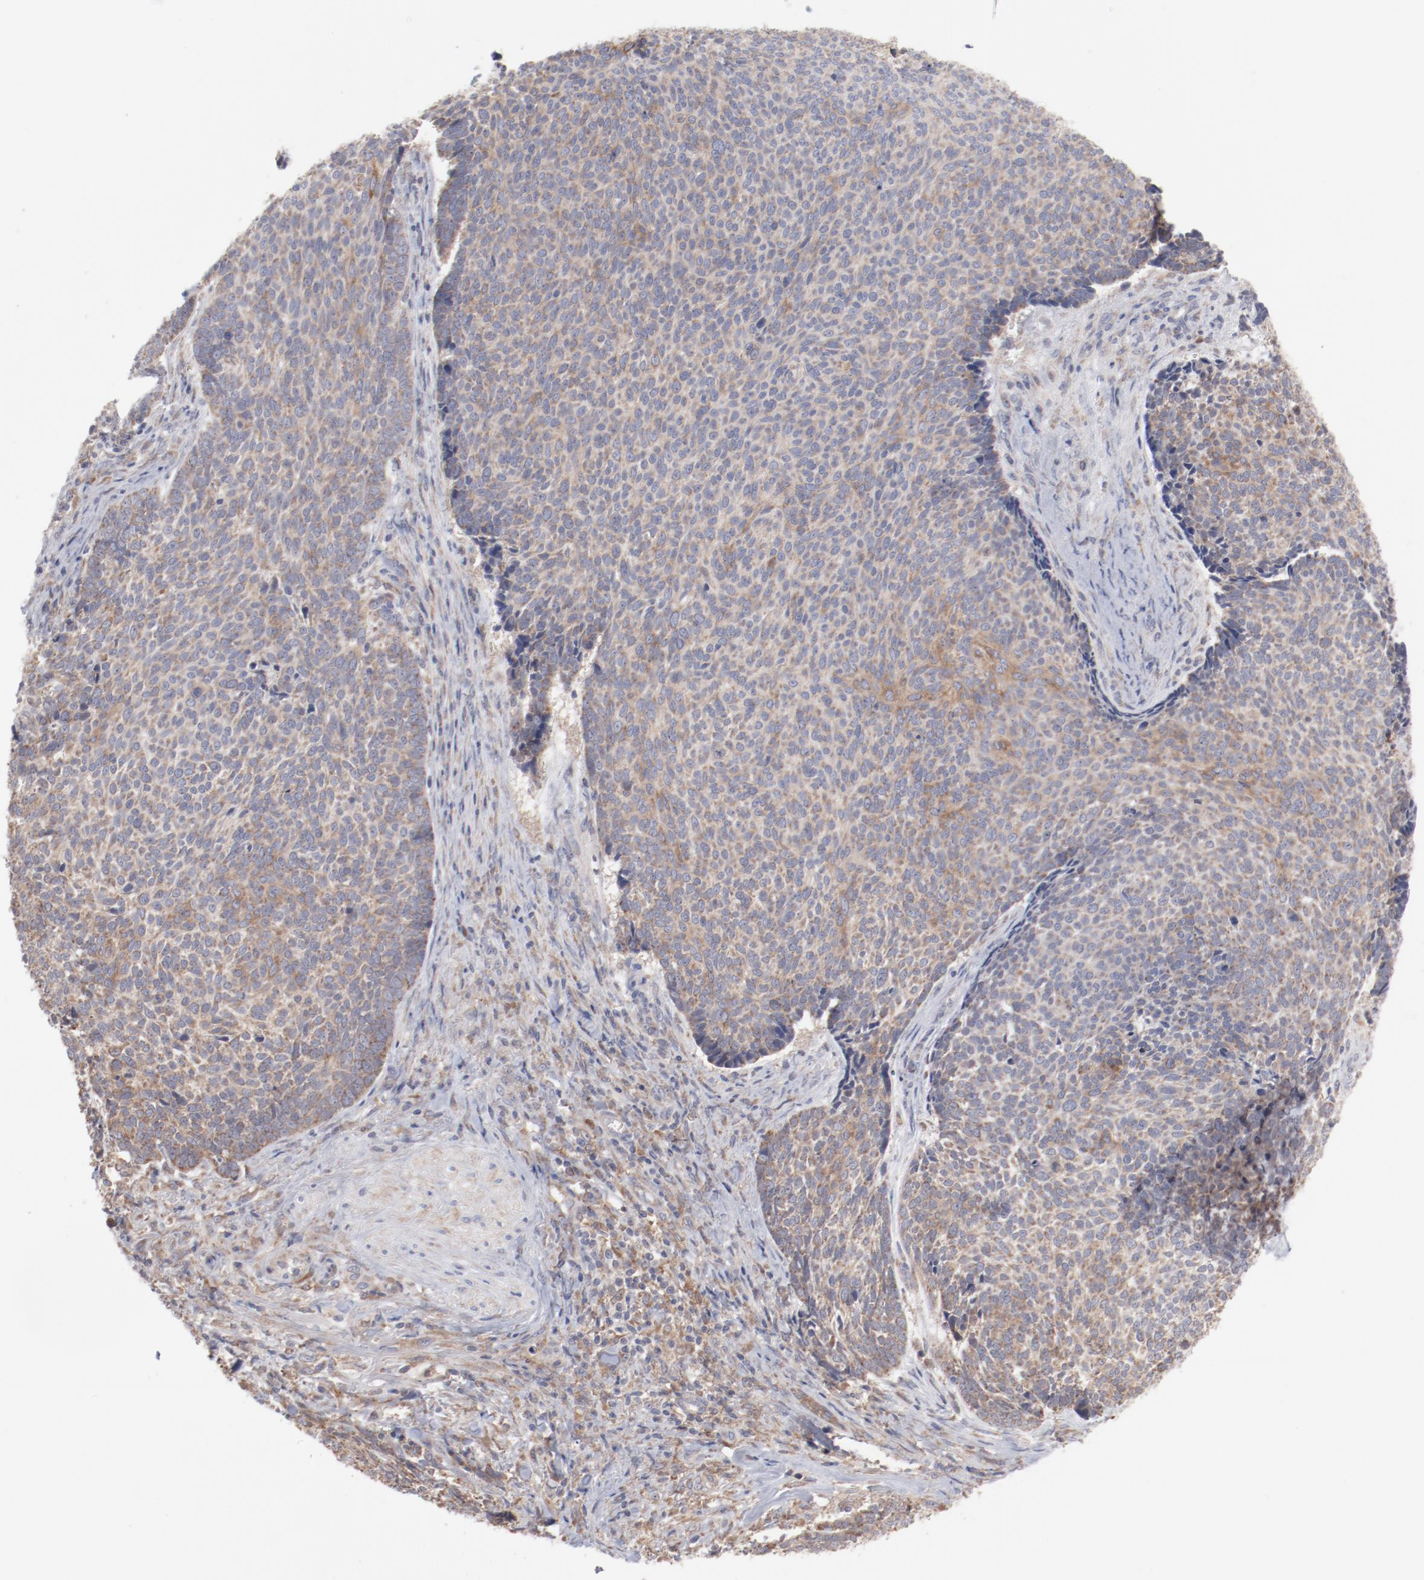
{"staining": {"intensity": "moderate", "quantity": ">75%", "location": "cytoplasmic/membranous"}, "tissue": "skin cancer", "cell_type": "Tumor cells", "image_type": "cancer", "snomed": [{"axis": "morphology", "description": "Basal cell carcinoma"}, {"axis": "topography", "description": "Skin"}], "caption": "Brown immunohistochemical staining in skin cancer (basal cell carcinoma) reveals moderate cytoplasmic/membranous staining in about >75% of tumor cells.", "gene": "PPFIBP2", "patient": {"sex": "male", "age": 84}}